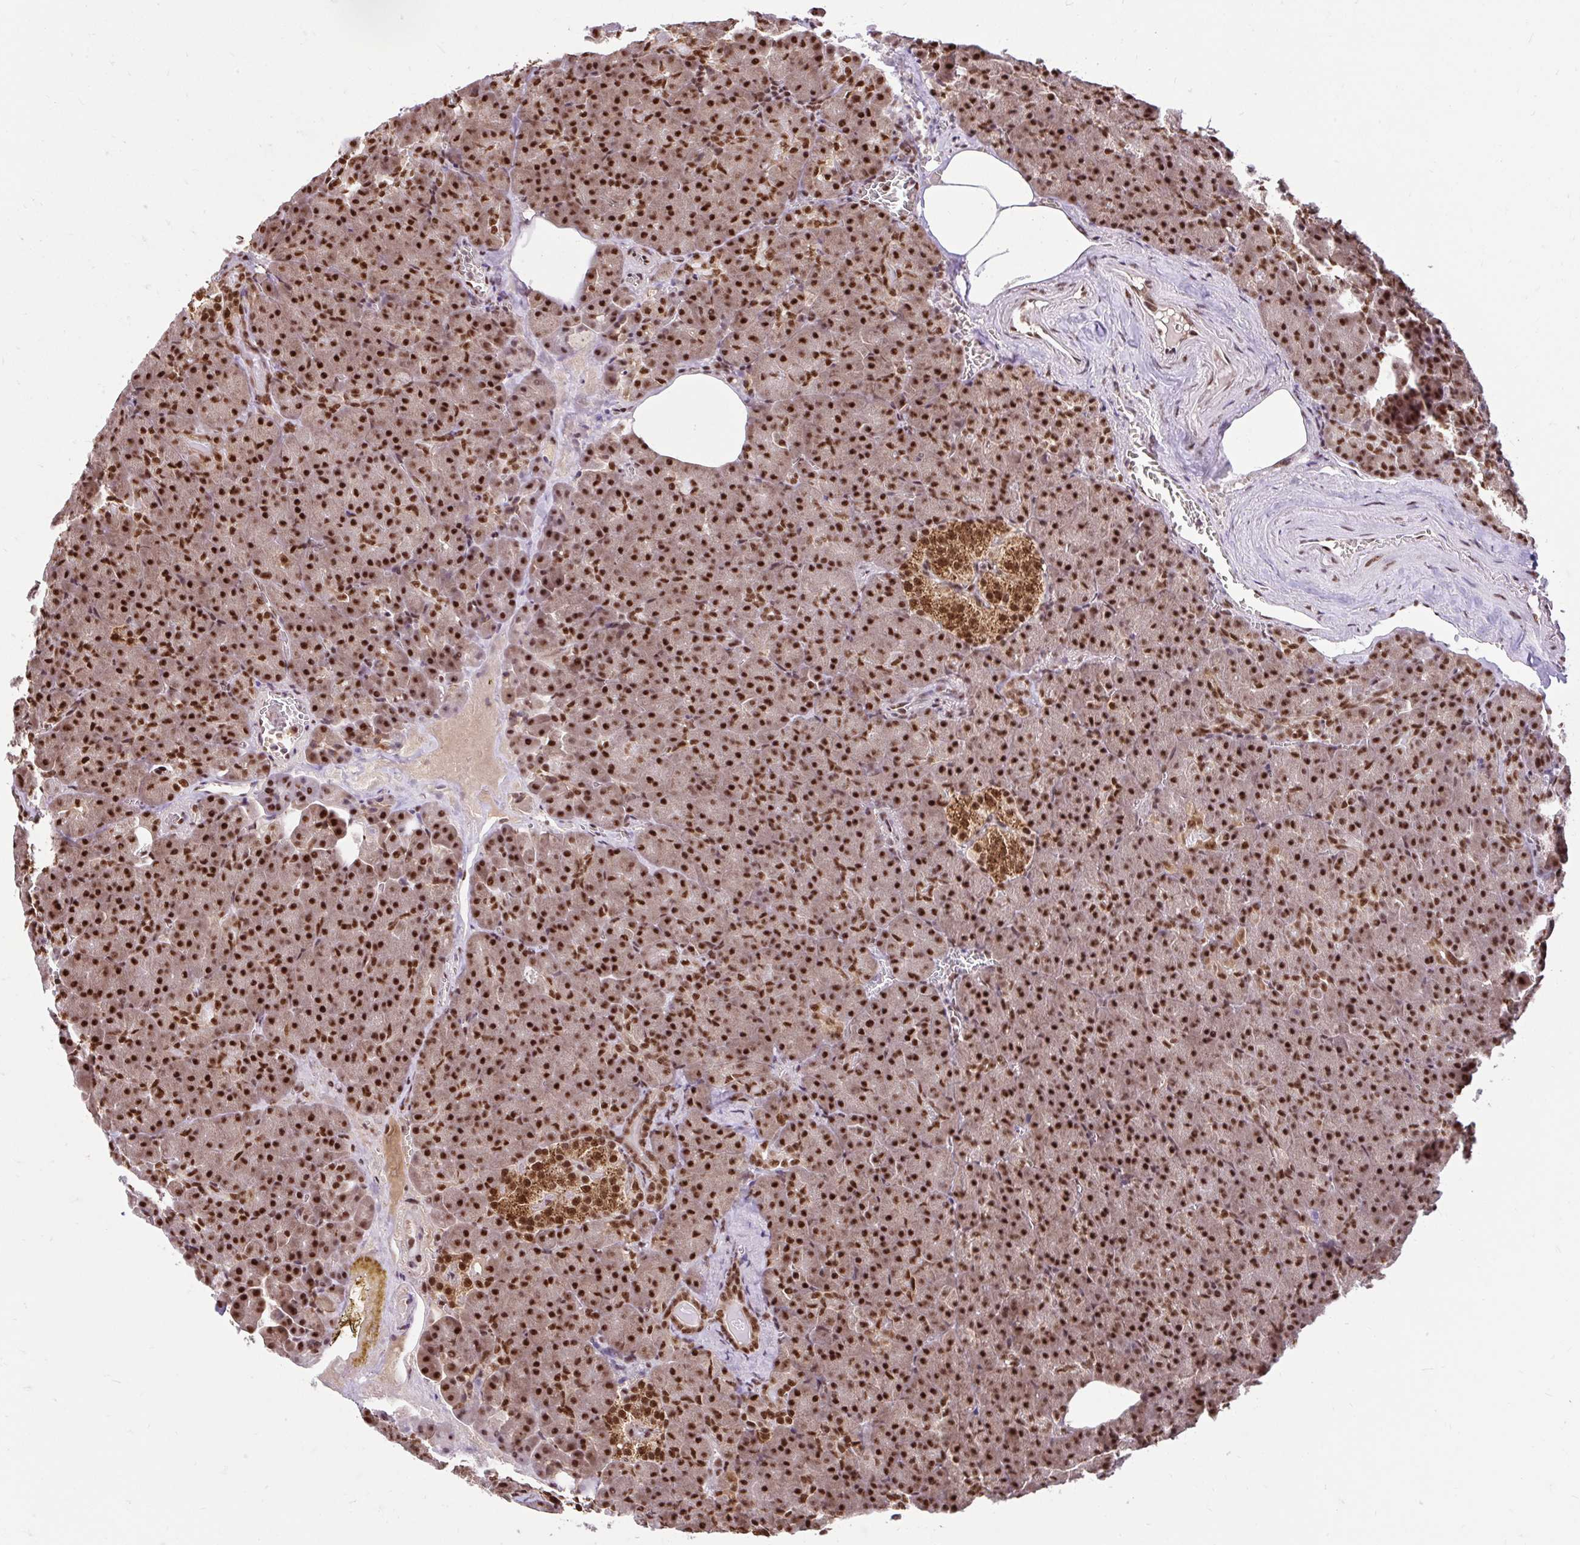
{"staining": {"intensity": "strong", "quantity": ">75%", "location": "nuclear"}, "tissue": "pancreas", "cell_type": "Exocrine glandular cells", "image_type": "normal", "snomed": [{"axis": "morphology", "description": "Normal tissue, NOS"}, {"axis": "topography", "description": "Pancreas"}], "caption": "Immunohistochemistry (IHC) of benign pancreas shows high levels of strong nuclear positivity in about >75% of exocrine glandular cells.", "gene": "ABCA9", "patient": {"sex": "female", "age": 74}}